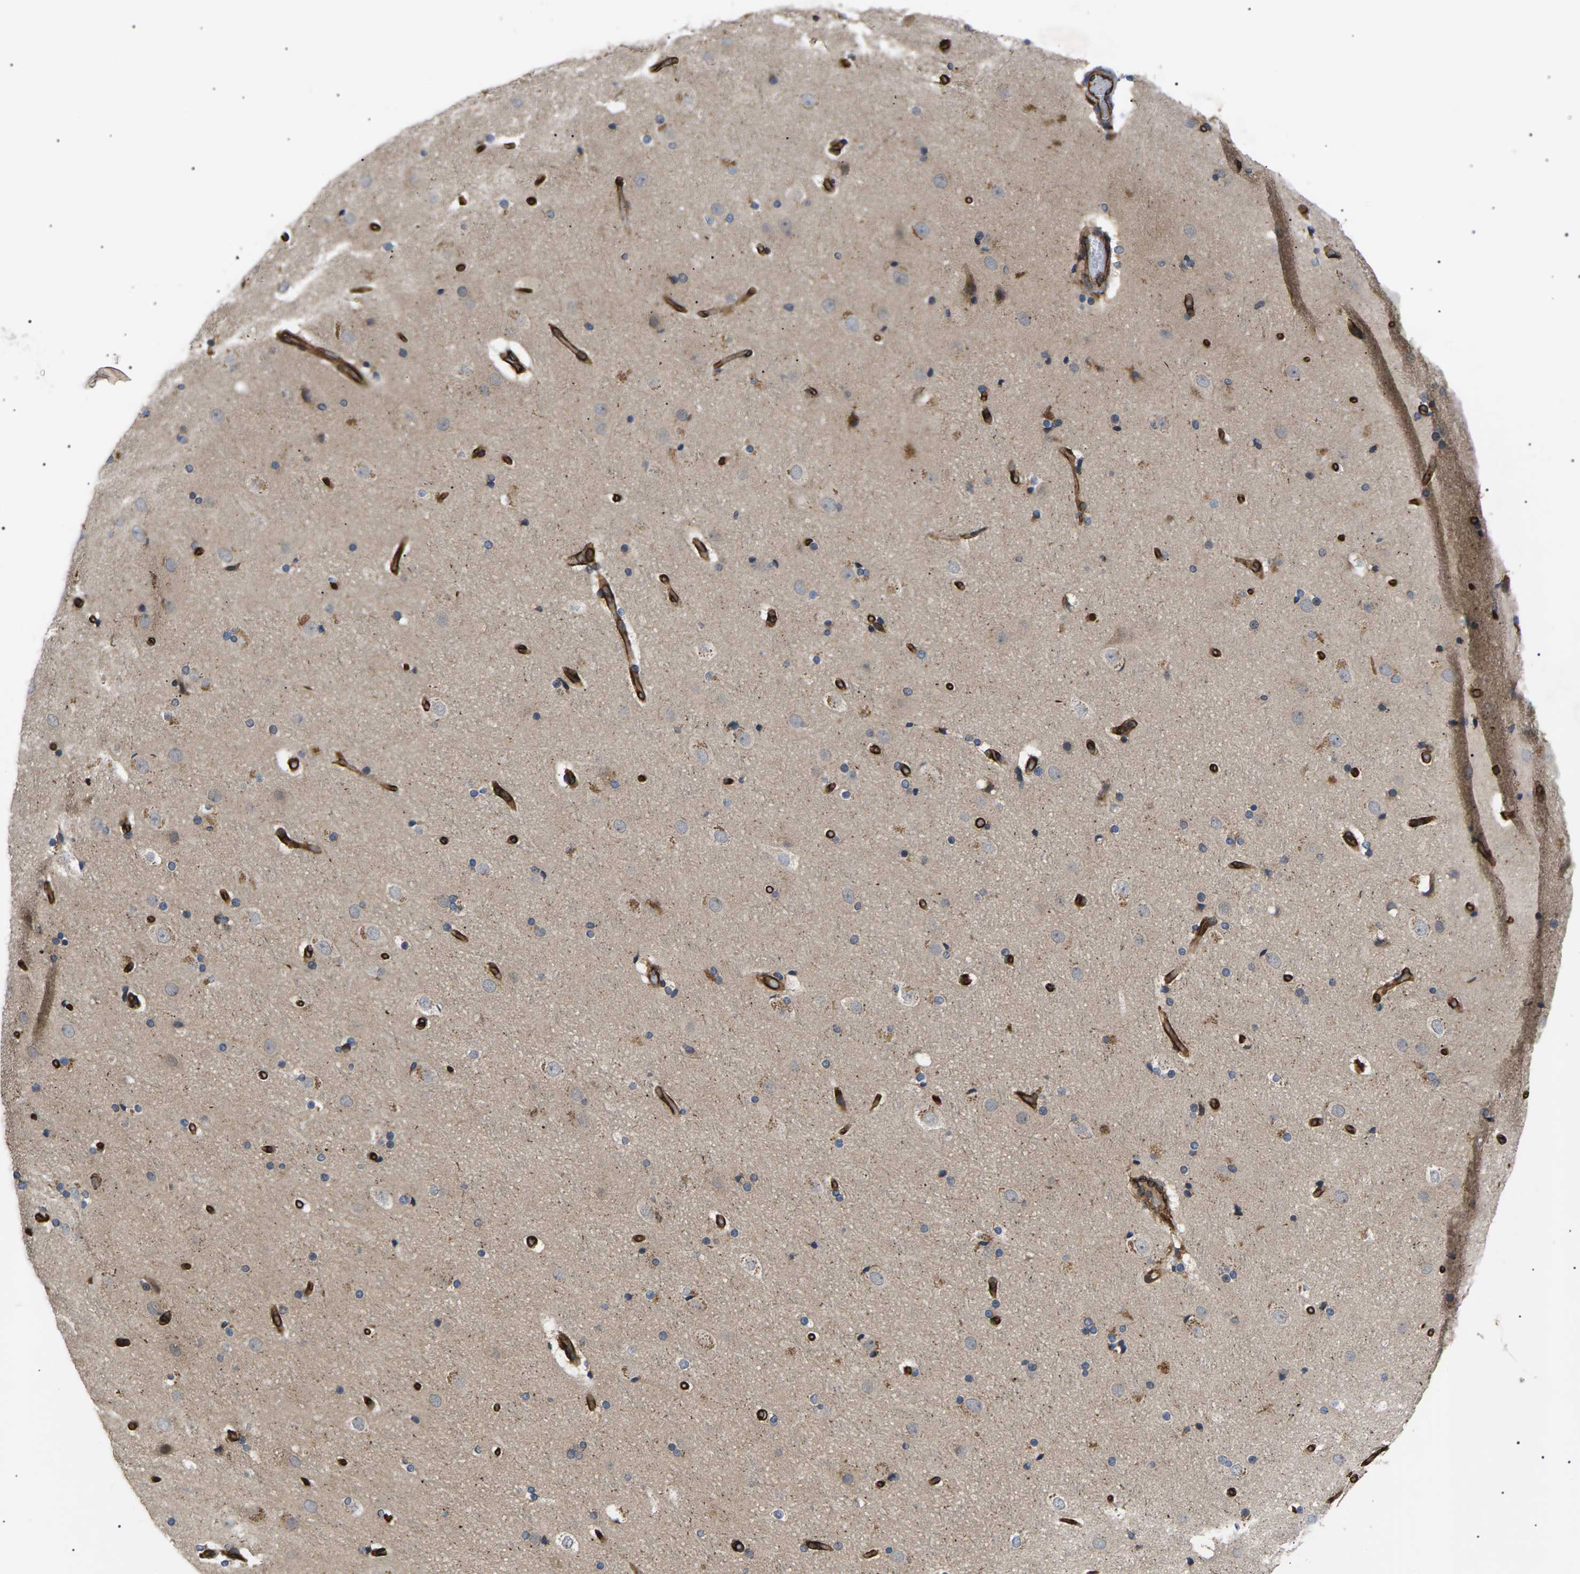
{"staining": {"intensity": "strong", "quantity": ">75%", "location": "cytoplasmic/membranous"}, "tissue": "cerebral cortex", "cell_type": "Endothelial cells", "image_type": "normal", "snomed": [{"axis": "morphology", "description": "Normal tissue, NOS"}, {"axis": "topography", "description": "Cerebral cortex"}], "caption": "Benign cerebral cortex exhibits strong cytoplasmic/membranous staining in approximately >75% of endothelial cells, visualized by immunohistochemistry.", "gene": "TMTC4", "patient": {"sex": "male", "age": 57}}